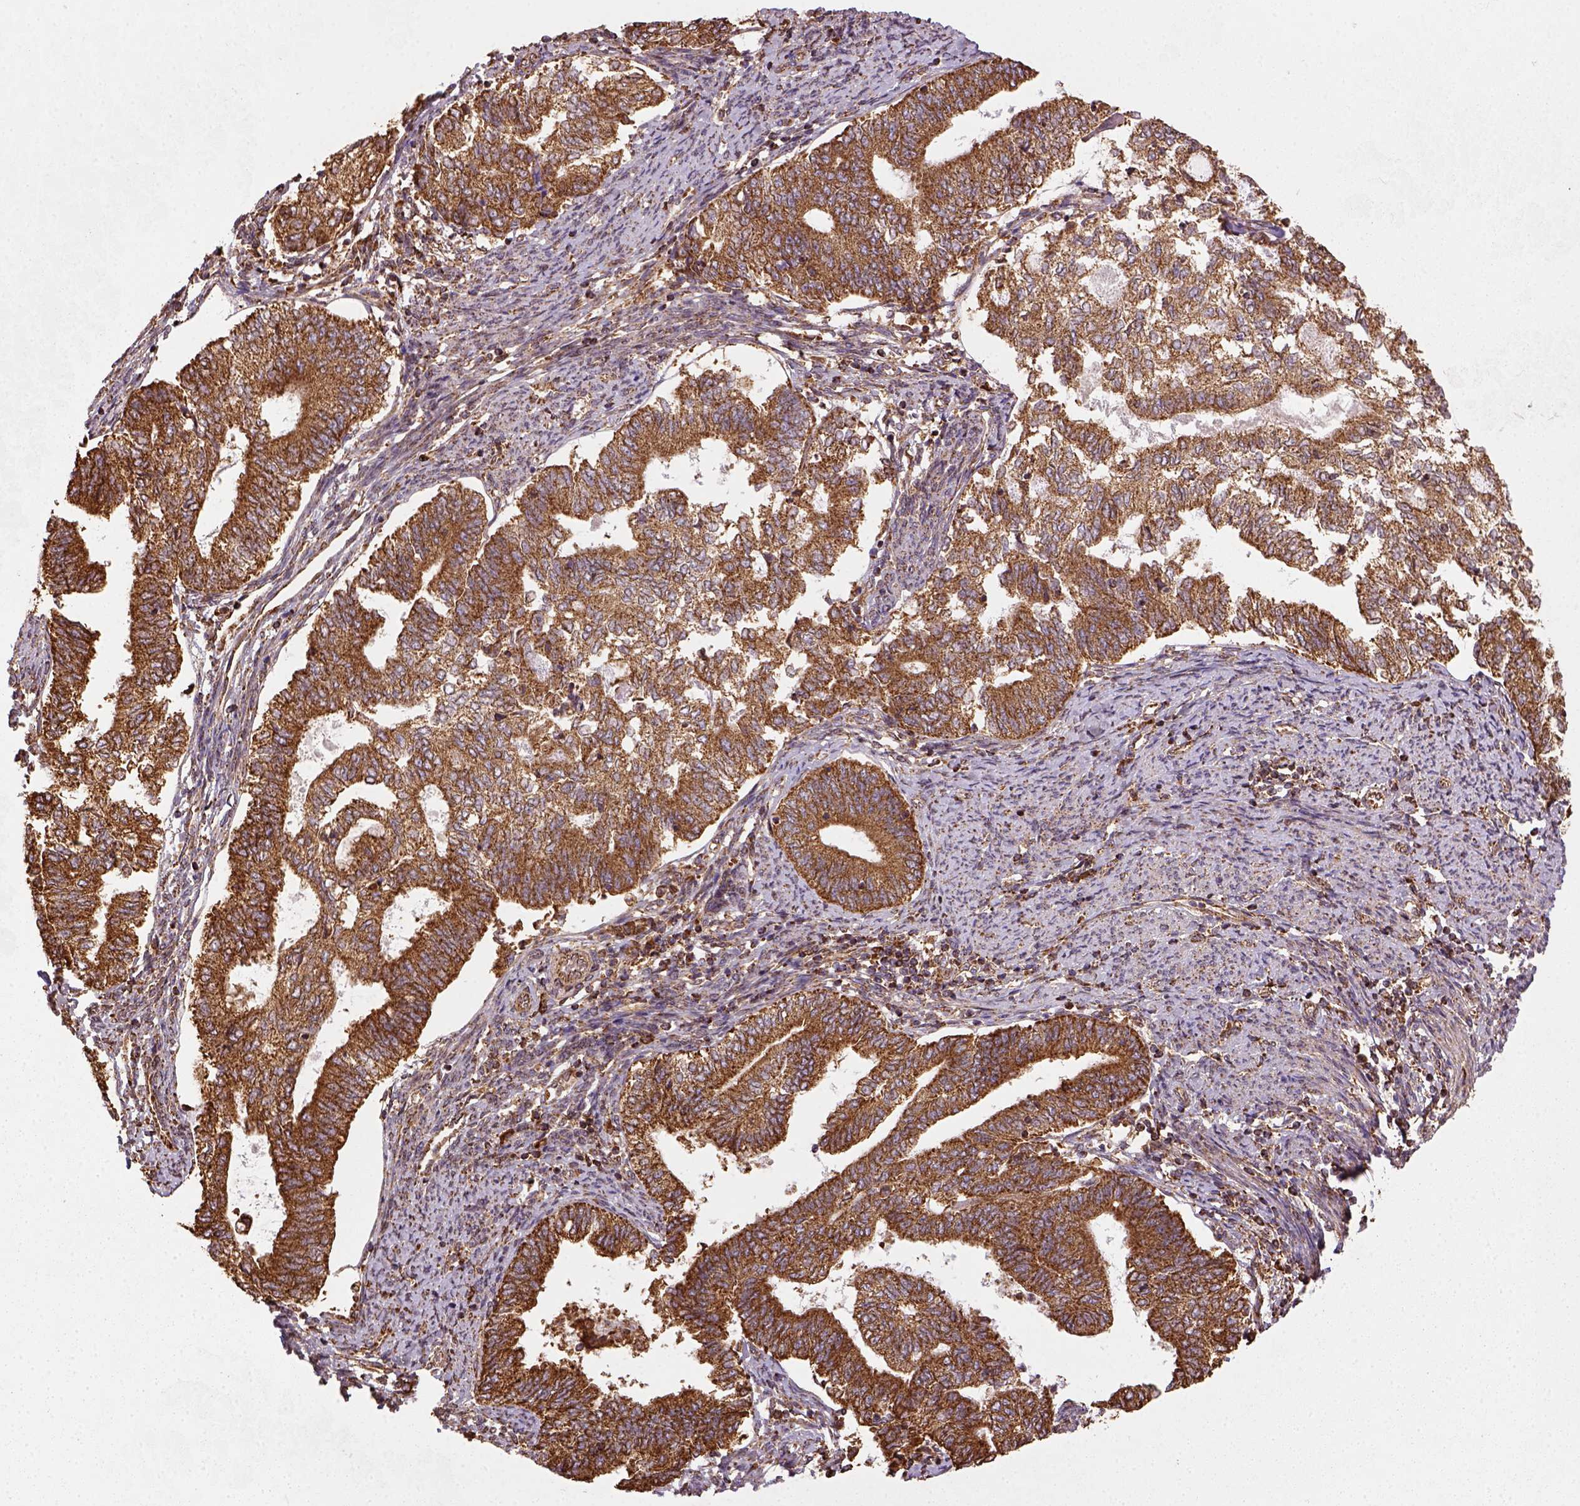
{"staining": {"intensity": "strong", "quantity": ">75%", "location": "cytoplasmic/membranous"}, "tissue": "endometrial cancer", "cell_type": "Tumor cells", "image_type": "cancer", "snomed": [{"axis": "morphology", "description": "Adenocarcinoma, NOS"}, {"axis": "topography", "description": "Endometrium"}], "caption": "Endometrial cancer was stained to show a protein in brown. There is high levels of strong cytoplasmic/membranous positivity in about >75% of tumor cells.", "gene": "MAPK8IP3", "patient": {"sex": "female", "age": 65}}